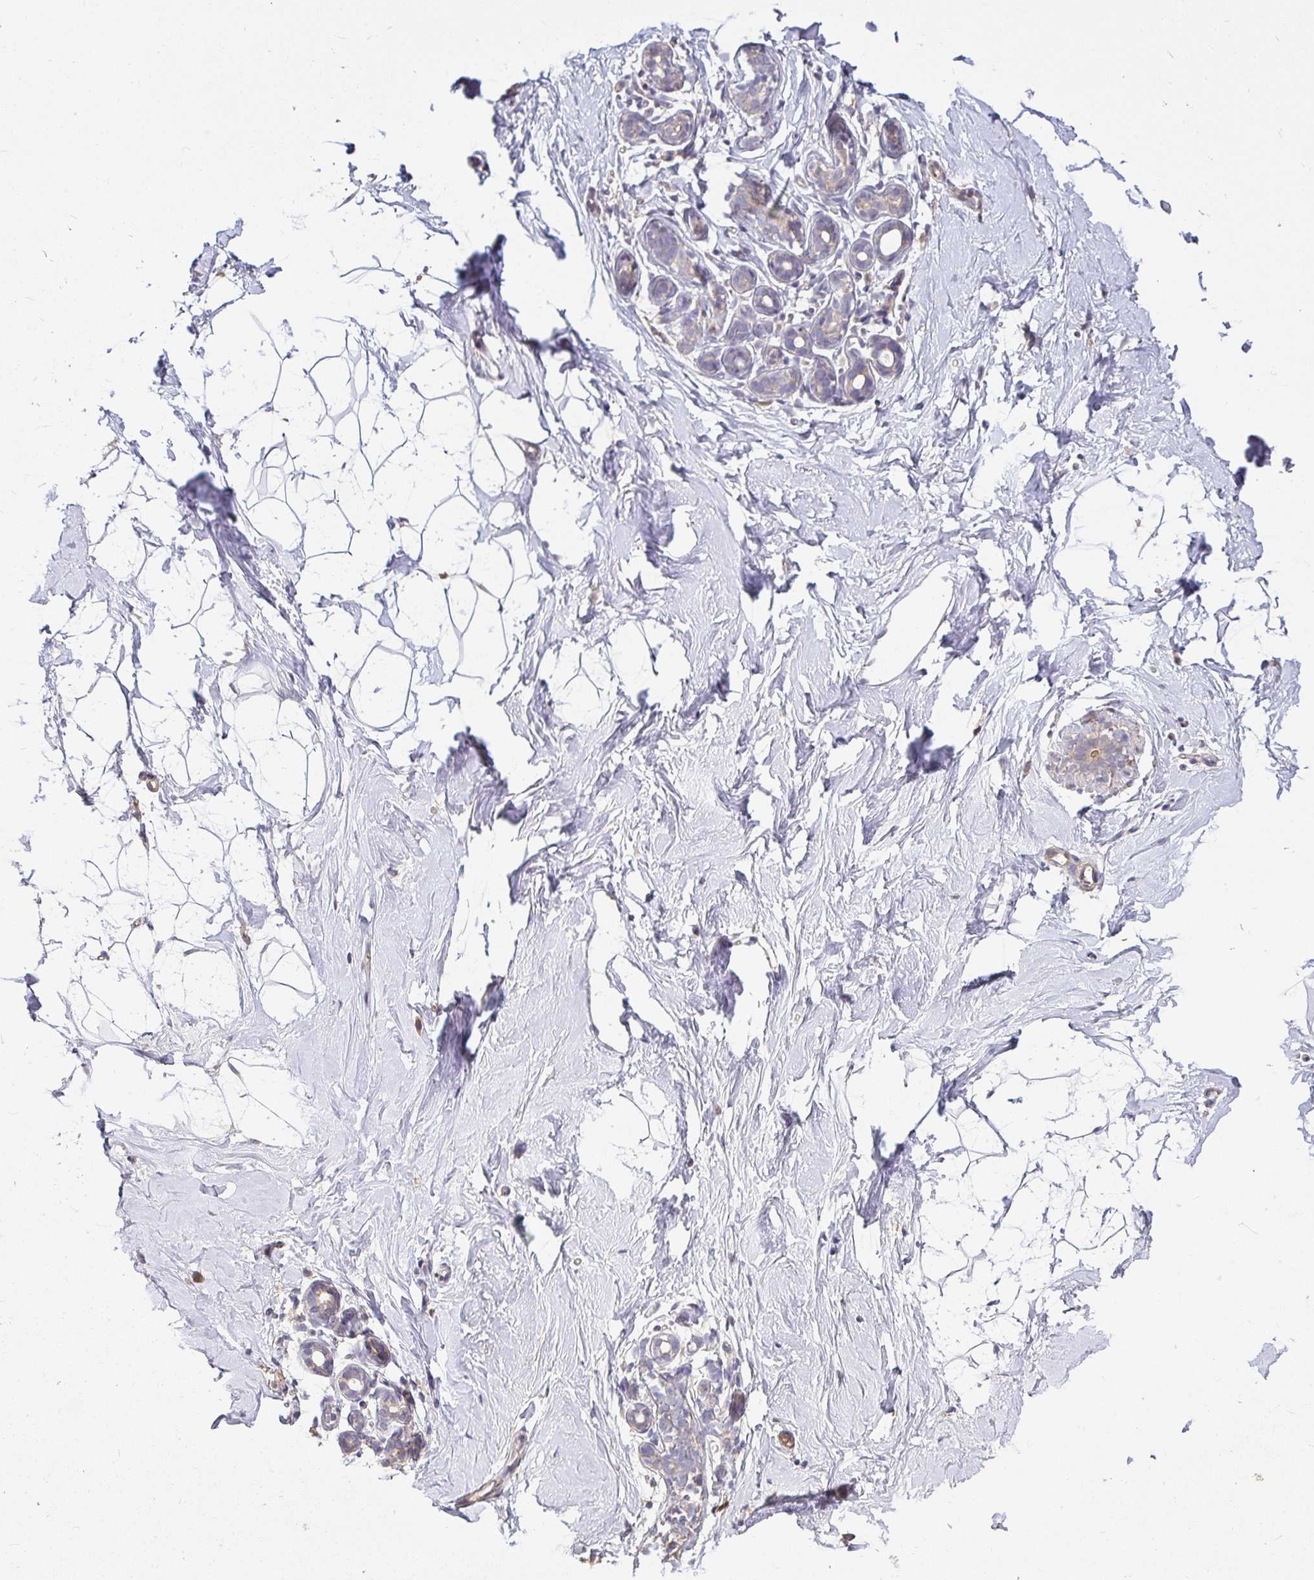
{"staining": {"intensity": "weak", "quantity": "25%-75%", "location": "nuclear"}, "tissue": "breast", "cell_type": "Adipocytes", "image_type": "normal", "snomed": [{"axis": "morphology", "description": "Normal tissue, NOS"}, {"axis": "topography", "description": "Breast"}], "caption": "The photomicrograph displays staining of benign breast, revealing weak nuclear protein positivity (brown color) within adipocytes. The staining was performed using DAB, with brown indicating positive protein expression. Nuclei are stained blue with hematoxylin.", "gene": "ANLN", "patient": {"sex": "female", "age": 32}}